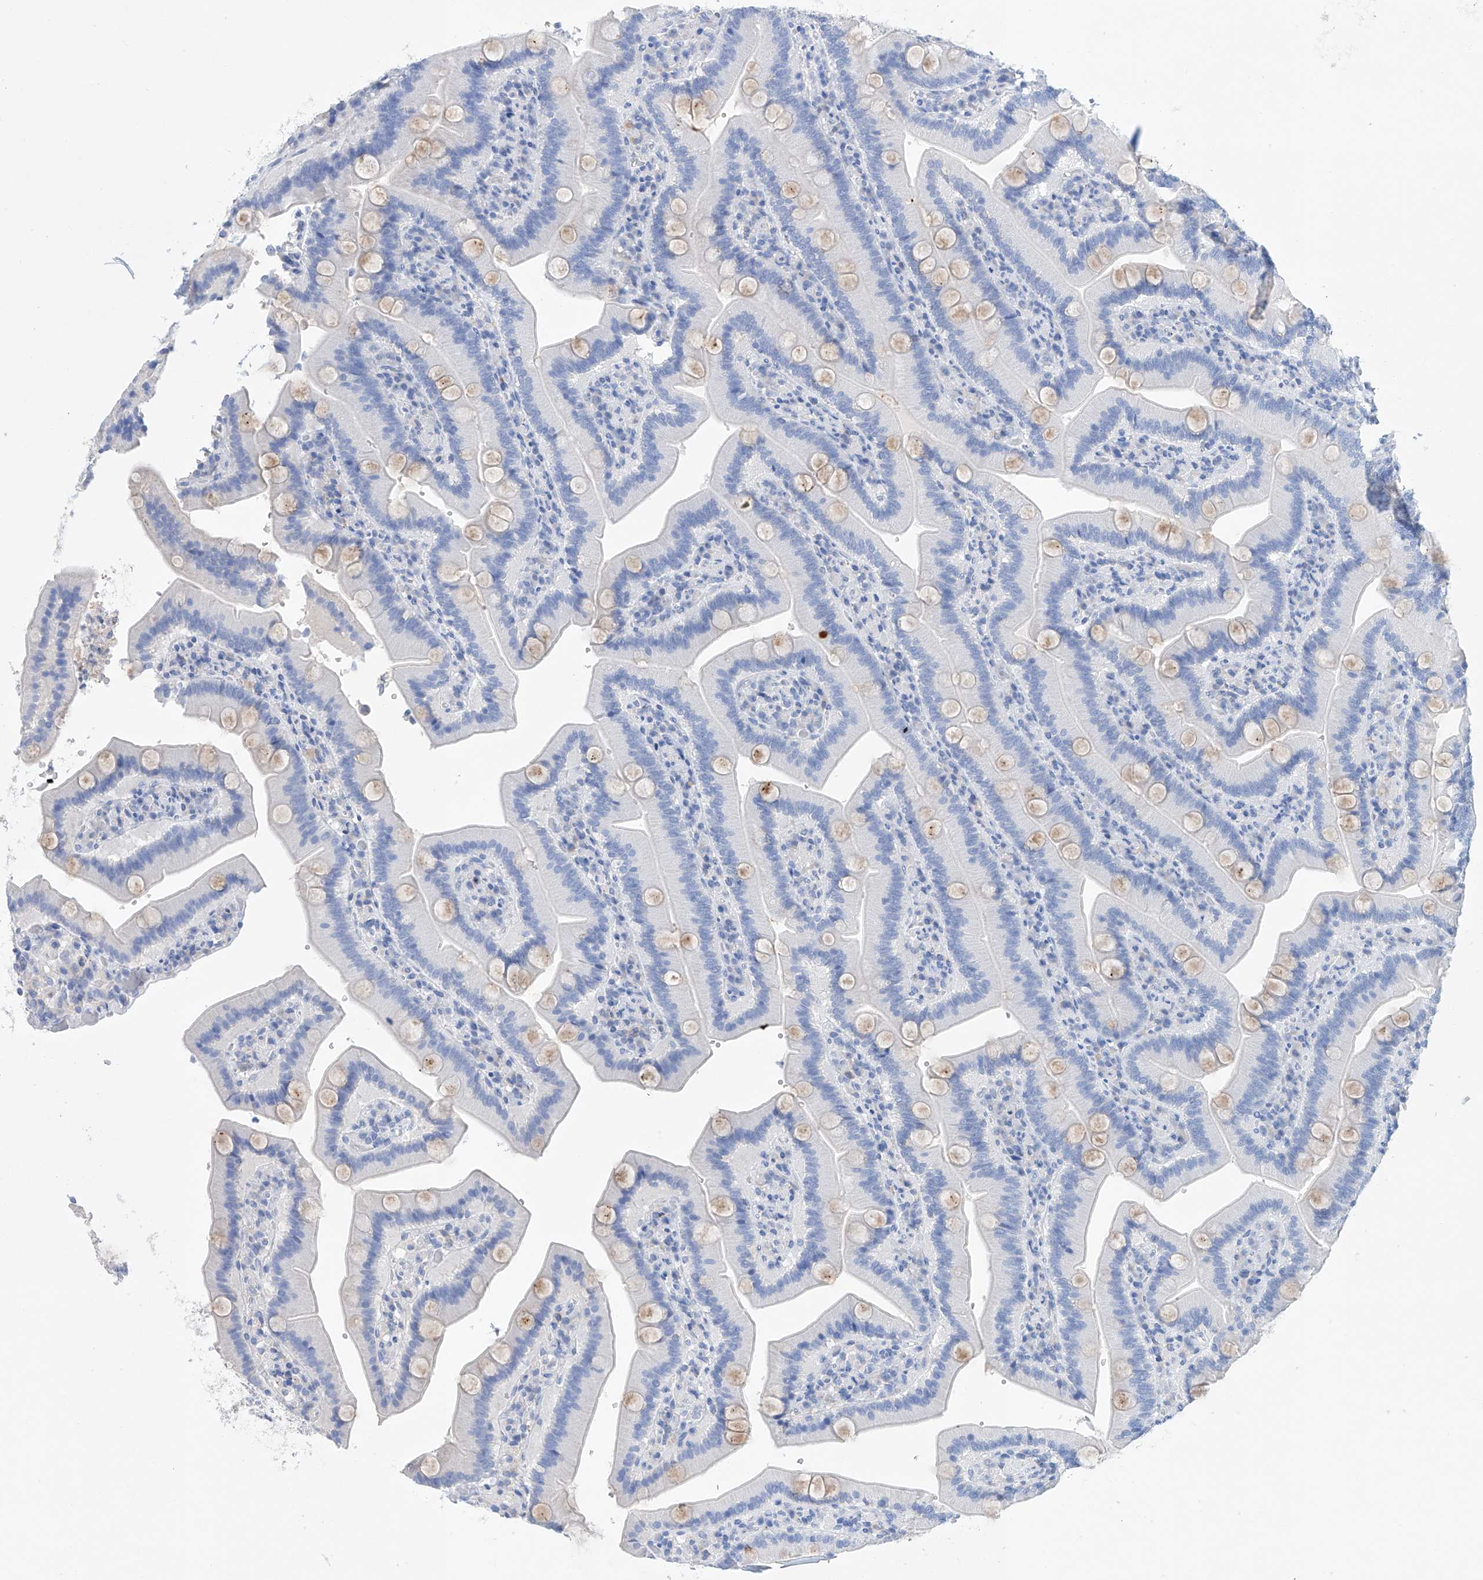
{"staining": {"intensity": "weak", "quantity": "<25%", "location": "cytoplasmic/membranous"}, "tissue": "duodenum", "cell_type": "Glandular cells", "image_type": "normal", "snomed": [{"axis": "morphology", "description": "Normal tissue, NOS"}, {"axis": "topography", "description": "Duodenum"}], "caption": "The photomicrograph displays no significant staining in glandular cells of duodenum.", "gene": "LURAP1", "patient": {"sex": "female", "age": 62}}